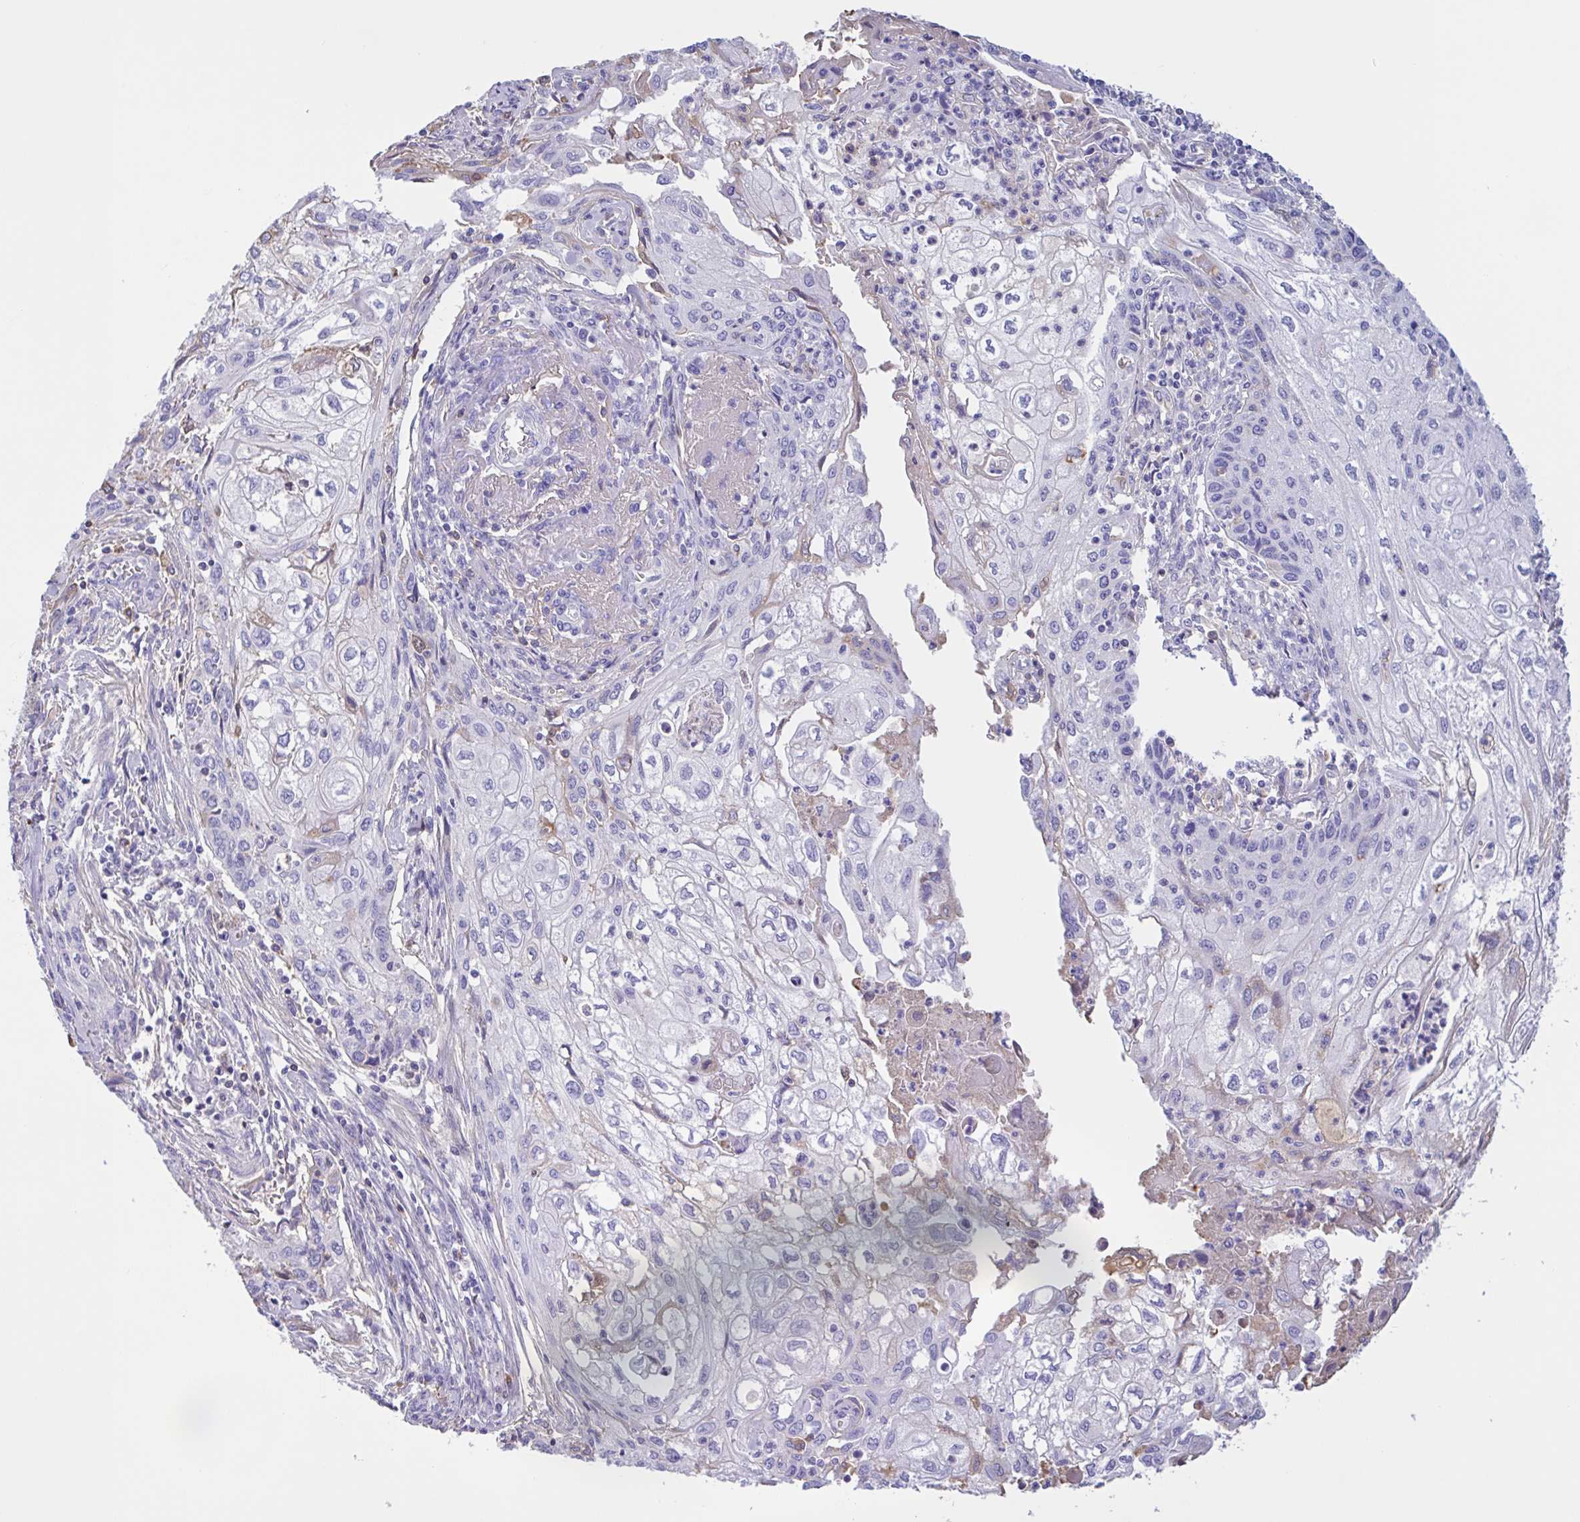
{"staining": {"intensity": "negative", "quantity": "none", "location": "none"}, "tissue": "cervical cancer", "cell_type": "Tumor cells", "image_type": "cancer", "snomed": [{"axis": "morphology", "description": "Squamous cell carcinoma, NOS"}, {"axis": "topography", "description": "Cervix"}], "caption": "IHC micrograph of neoplastic tissue: cervical cancer stained with DAB shows no significant protein positivity in tumor cells.", "gene": "LARGE2", "patient": {"sex": "female", "age": 67}}